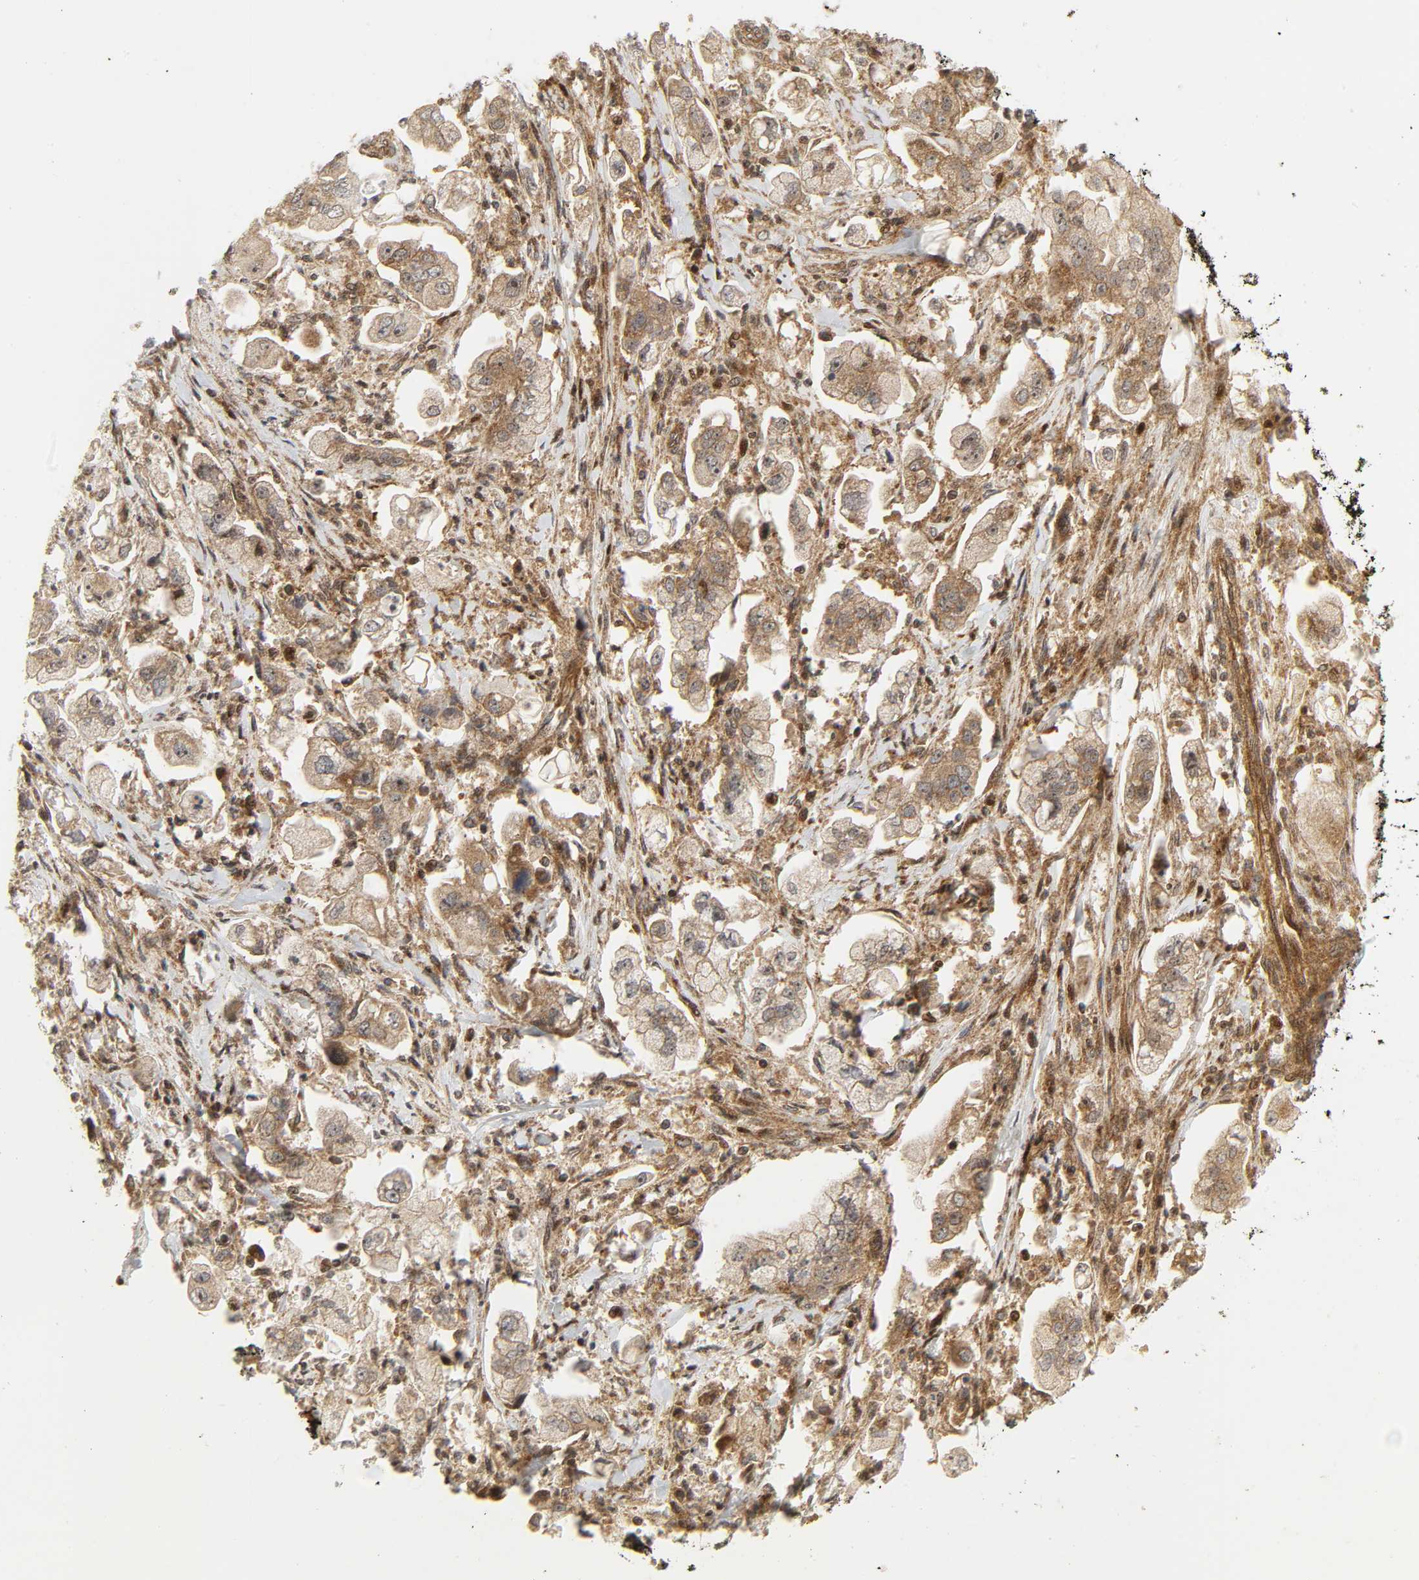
{"staining": {"intensity": "moderate", "quantity": ">75%", "location": "cytoplasmic/membranous"}, "tissue": "stomach cancer", "cell_type": "Tumor cells", "image_type": "cancer", "snomed": [{"axis": "morphology", "description": "Adenocarcinoma, NOS"}, {"axis": "topography", "description": "Stomach"}], "caption": "Immunohistochemistry (IHC) photomicrograph of stomach cancer stained for a protein (brown), which demonstrates medium levels of moderate cytoplasmic/membranous expression in about >75% of tumor cells.", "gene": "CHUK", "patient": {"sex": "male", "age": 62}}